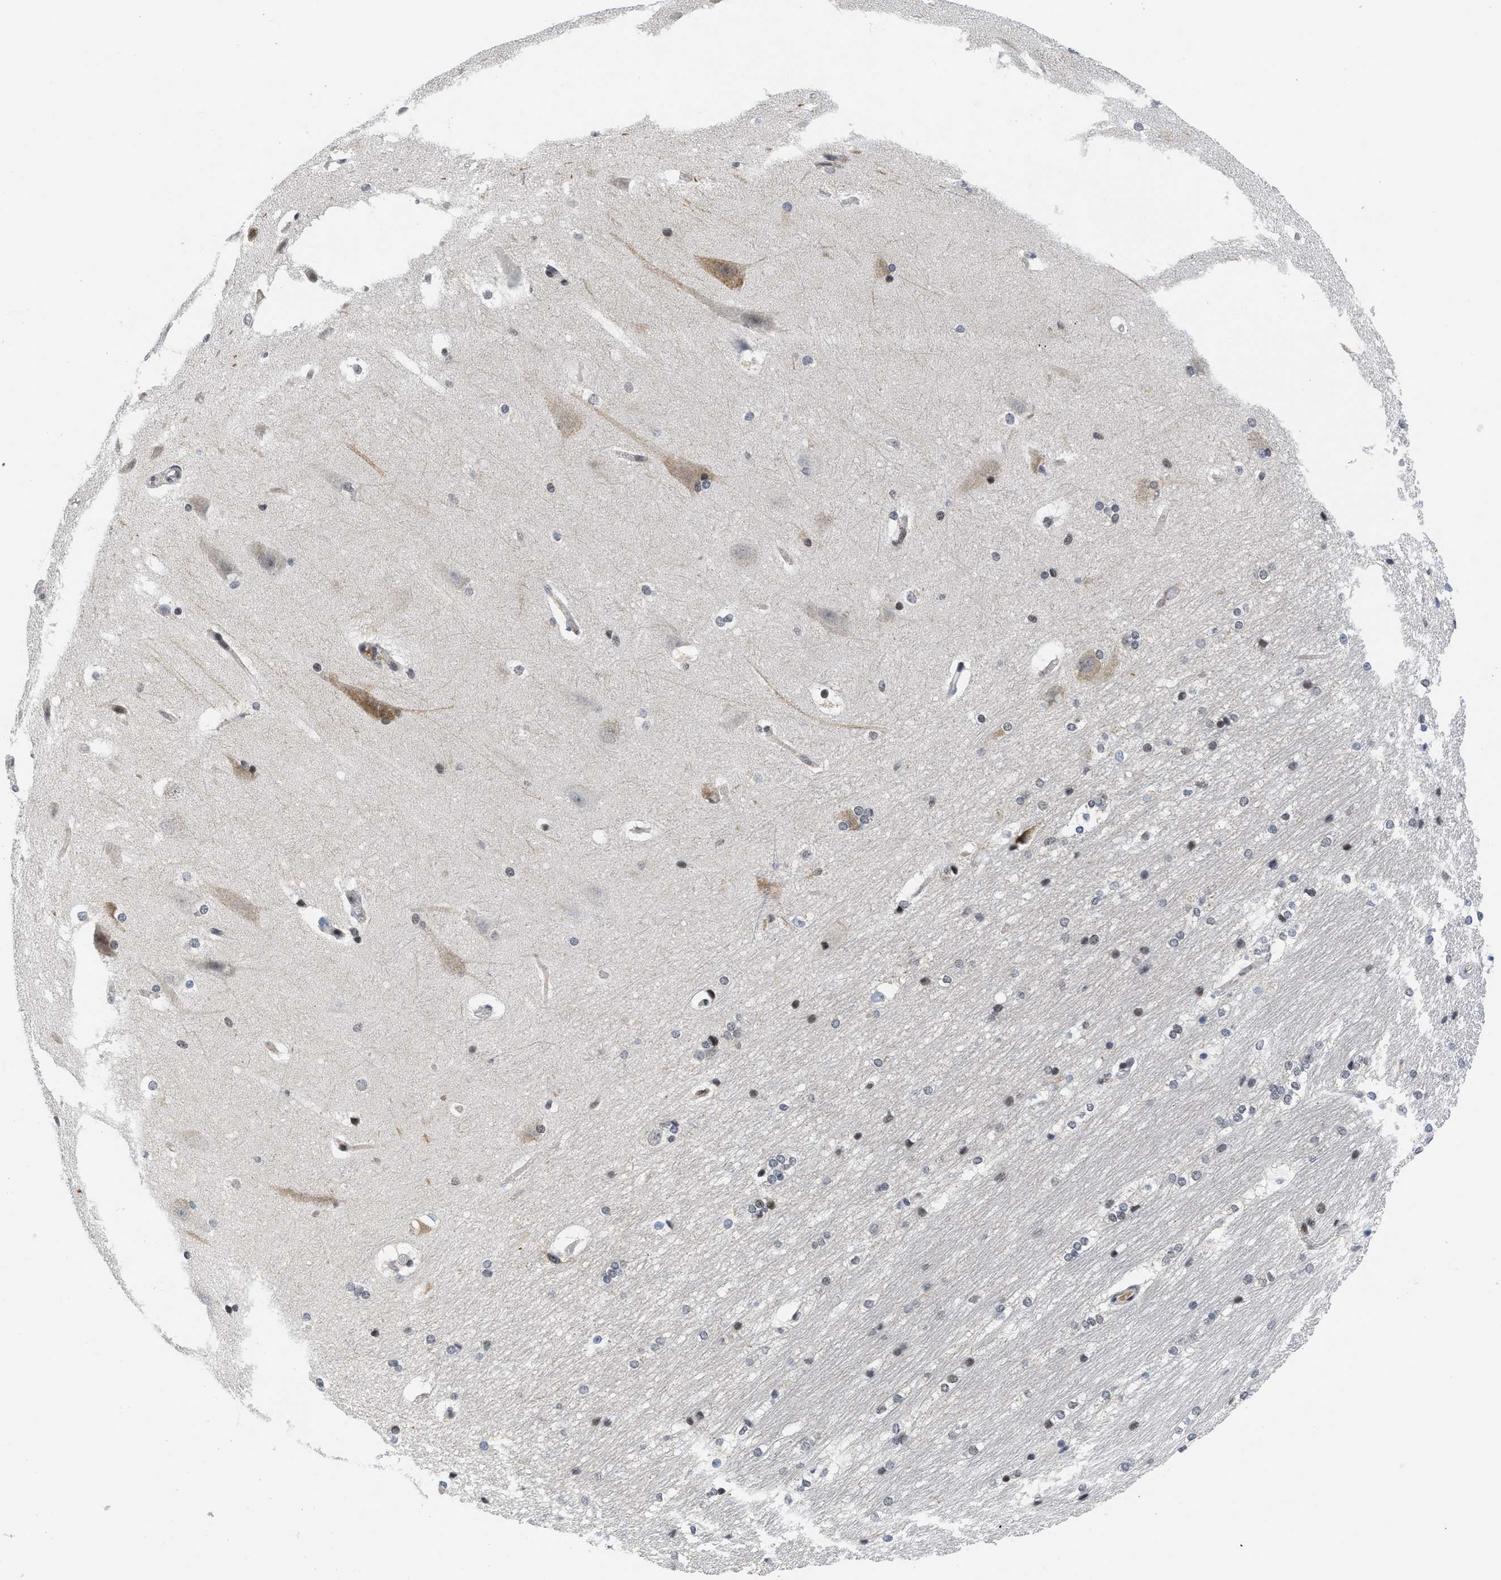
{"staining": {"intensity": "moderate", "quantity": "<25%", "location": "nuclear"}, "tissue": "hippocampus", "cell_type": "Glial cells", "image_type": "normal", "snomed": [{"axis": "morphology", "description": "Normal tissue, NOS"}, {"axis": "topography", "description": "Hippocampus"}], "caption": "IHC (DAB) staining of unremarkable hippocampus reveals moderate nuclear protein expression in about <25% of glial cells. Using DAB (brown) and hematoxylin (blue) stains, captured at high magnification using brightfield microscopy.", "gene": "HIF1A", "patient": {"sex": "female", "age": 19}}